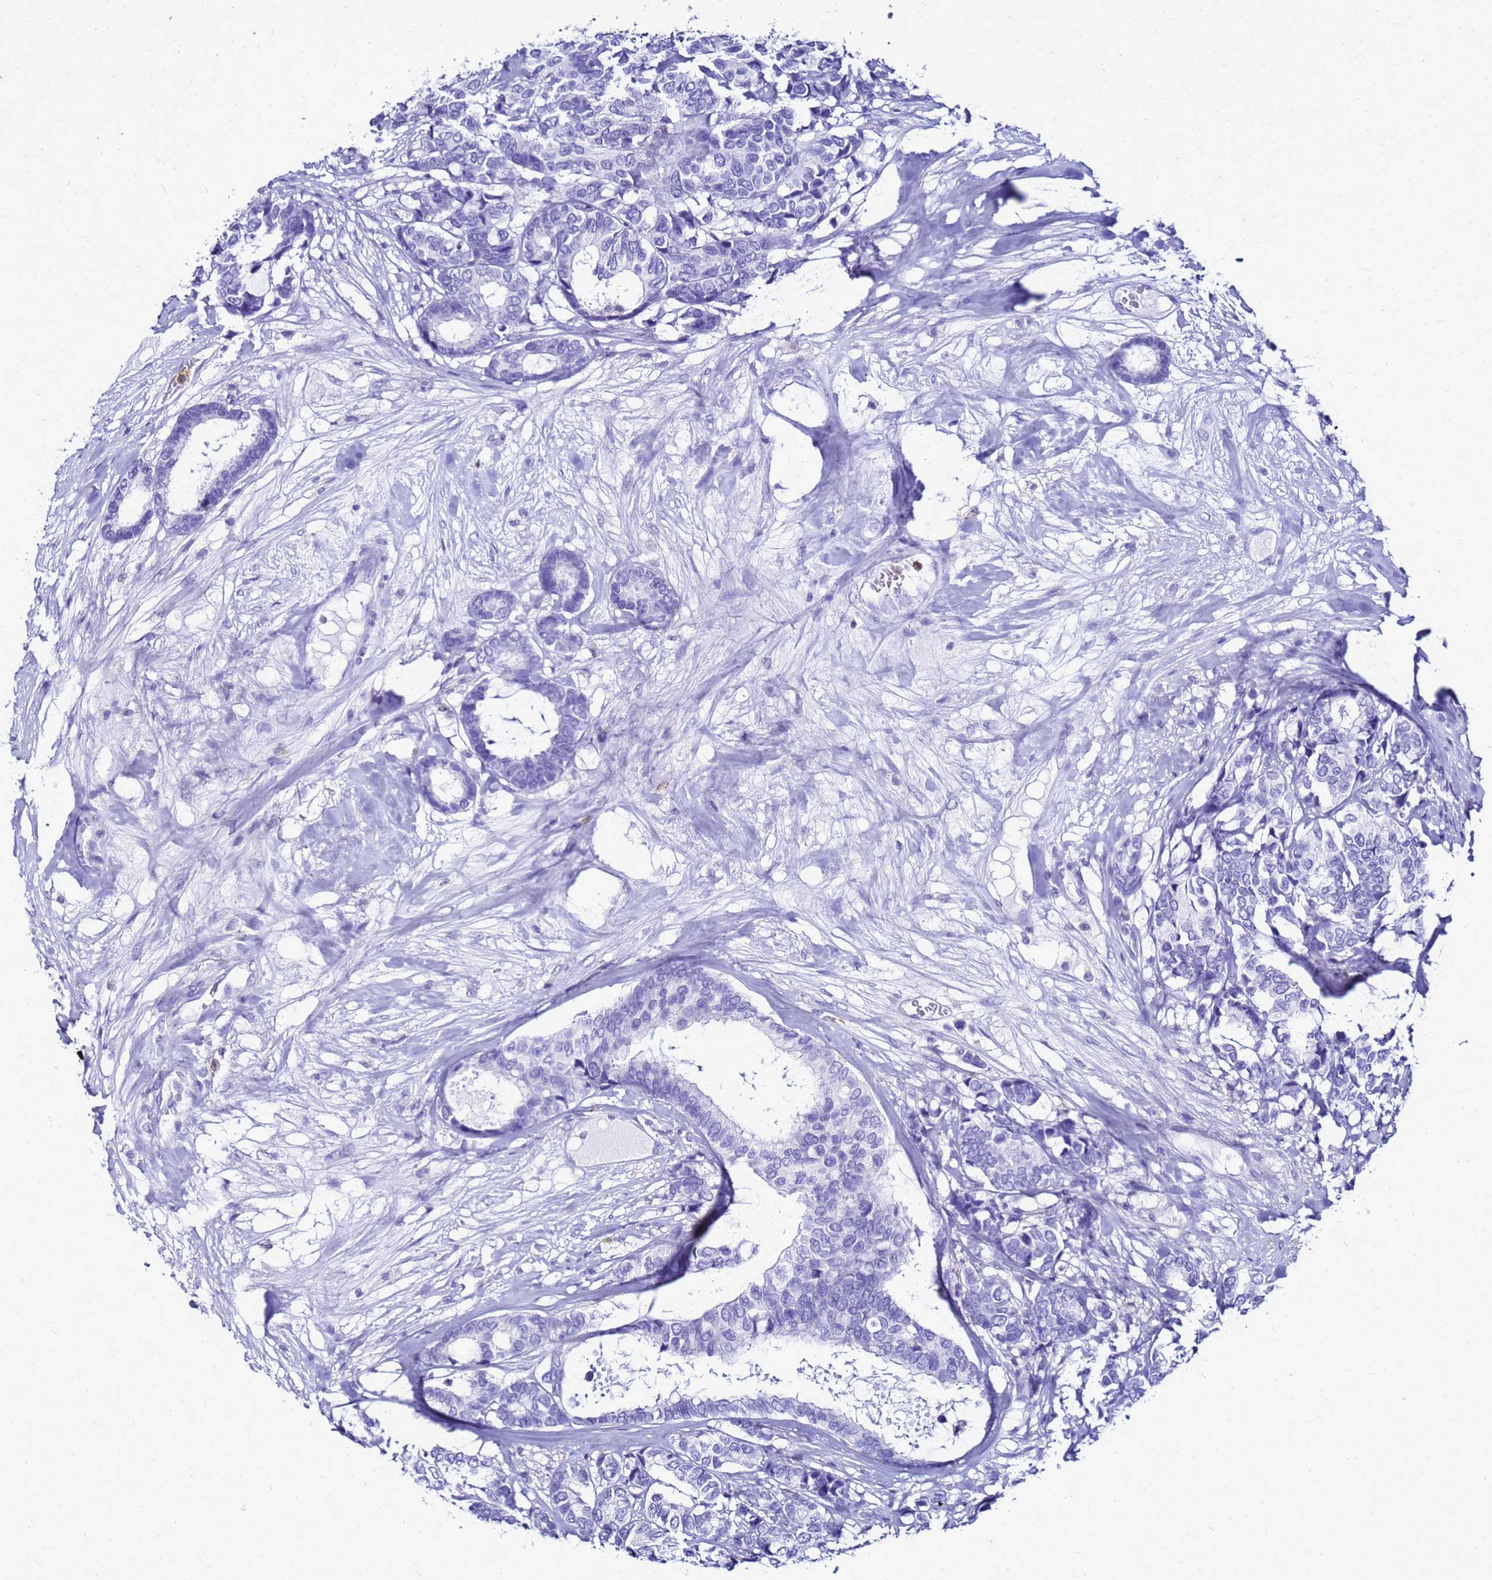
{"staining": {"intensity": "negative", "quantity": "none", "location": "none"}, "tissue": "breast cancer", "cell_type": "Tumor cells", "image_type": "cancer", "snomed": [{"axis": "morphology", "description": "Duct carcinoma"}, {"axis": "topography", "description": "Breast"}], "caption": "This is an IHC histopathology image of human breast cancer (intraductal carcinoma). There is no staining in tumor cells.", "gene": "CSTA", "patient": {"sex": "female", "age": 87}}